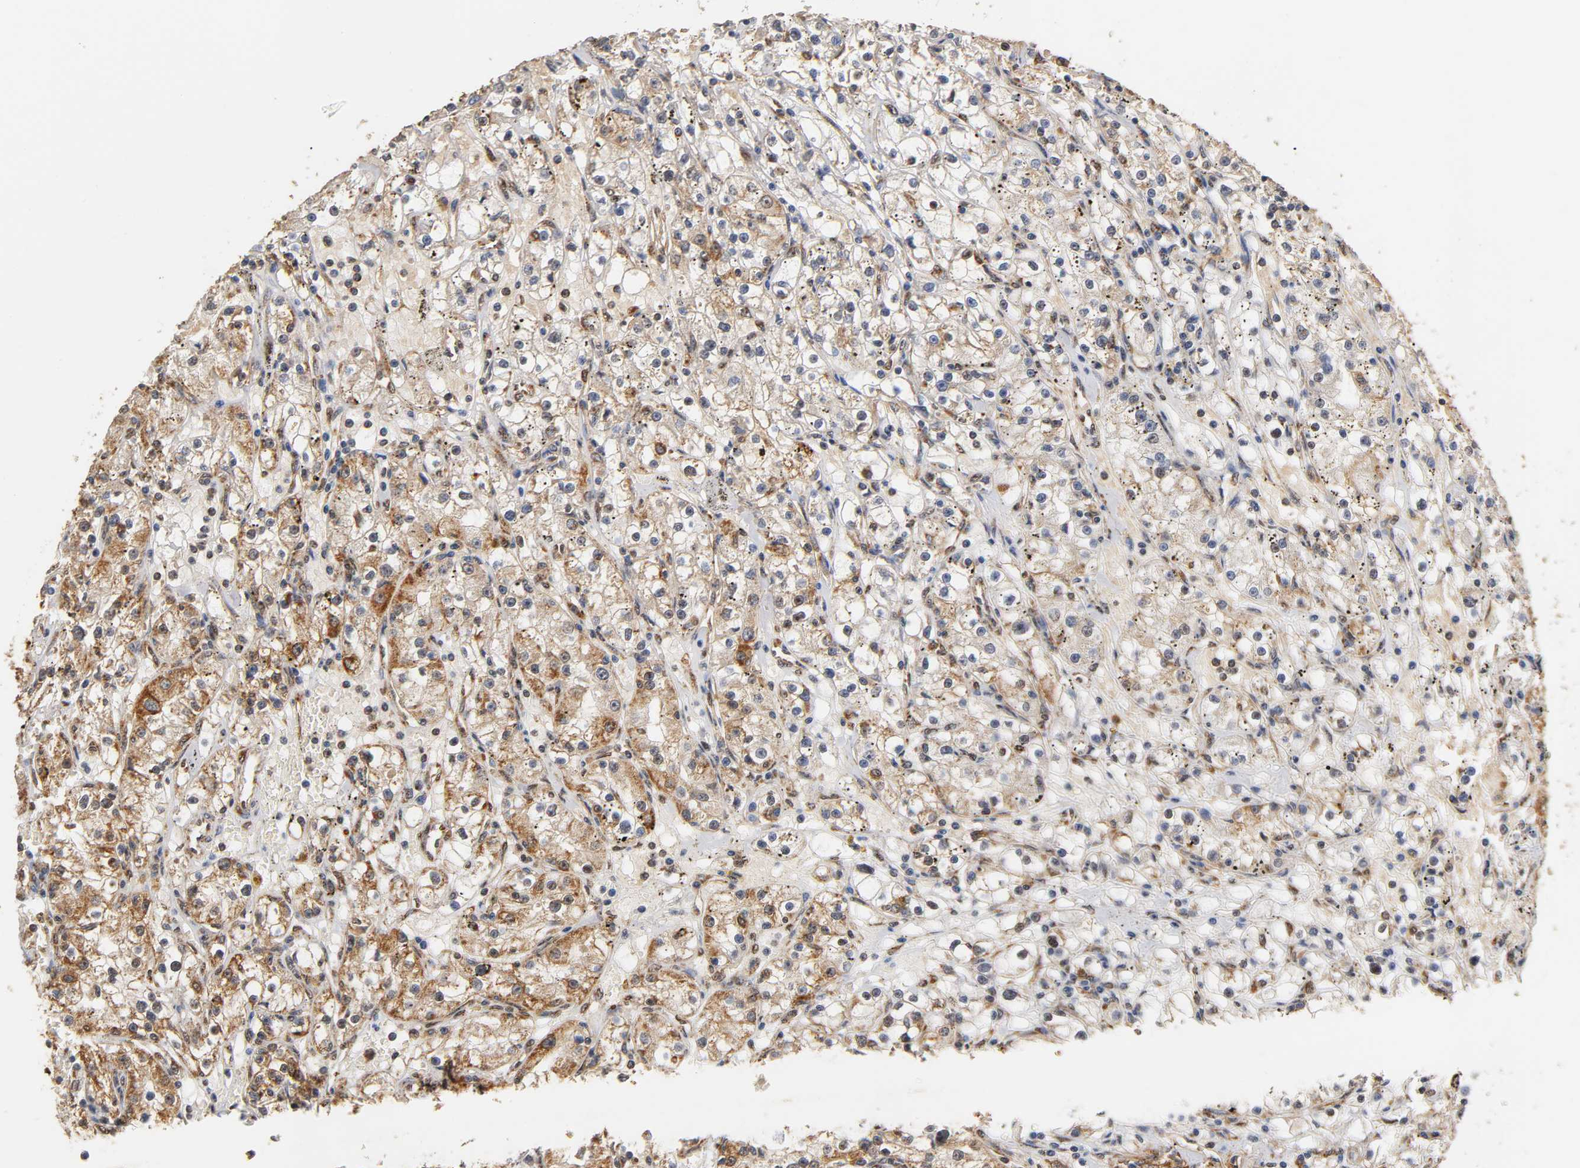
{"staining": {"intensity": "moderate", "quantity": "<25%", "location": "cytoplasmic/membranous"}, "tissue": "renal cancer", "cell_type": "Tumor cells", "image_type": "cancer", "snomed": [{"axis": "morphology", "description": "Adenocarcinoma, NOS"}, {"axis": "topography", "description": "Kidney"}], "caption": "Immunohistochemical staining of renal cancer displays moderate cytoplasmic/membranous protein positivity in about <25% of tumor cells.", "gene": "PKN1", "patient": {"sex": "male", "age": 56}}